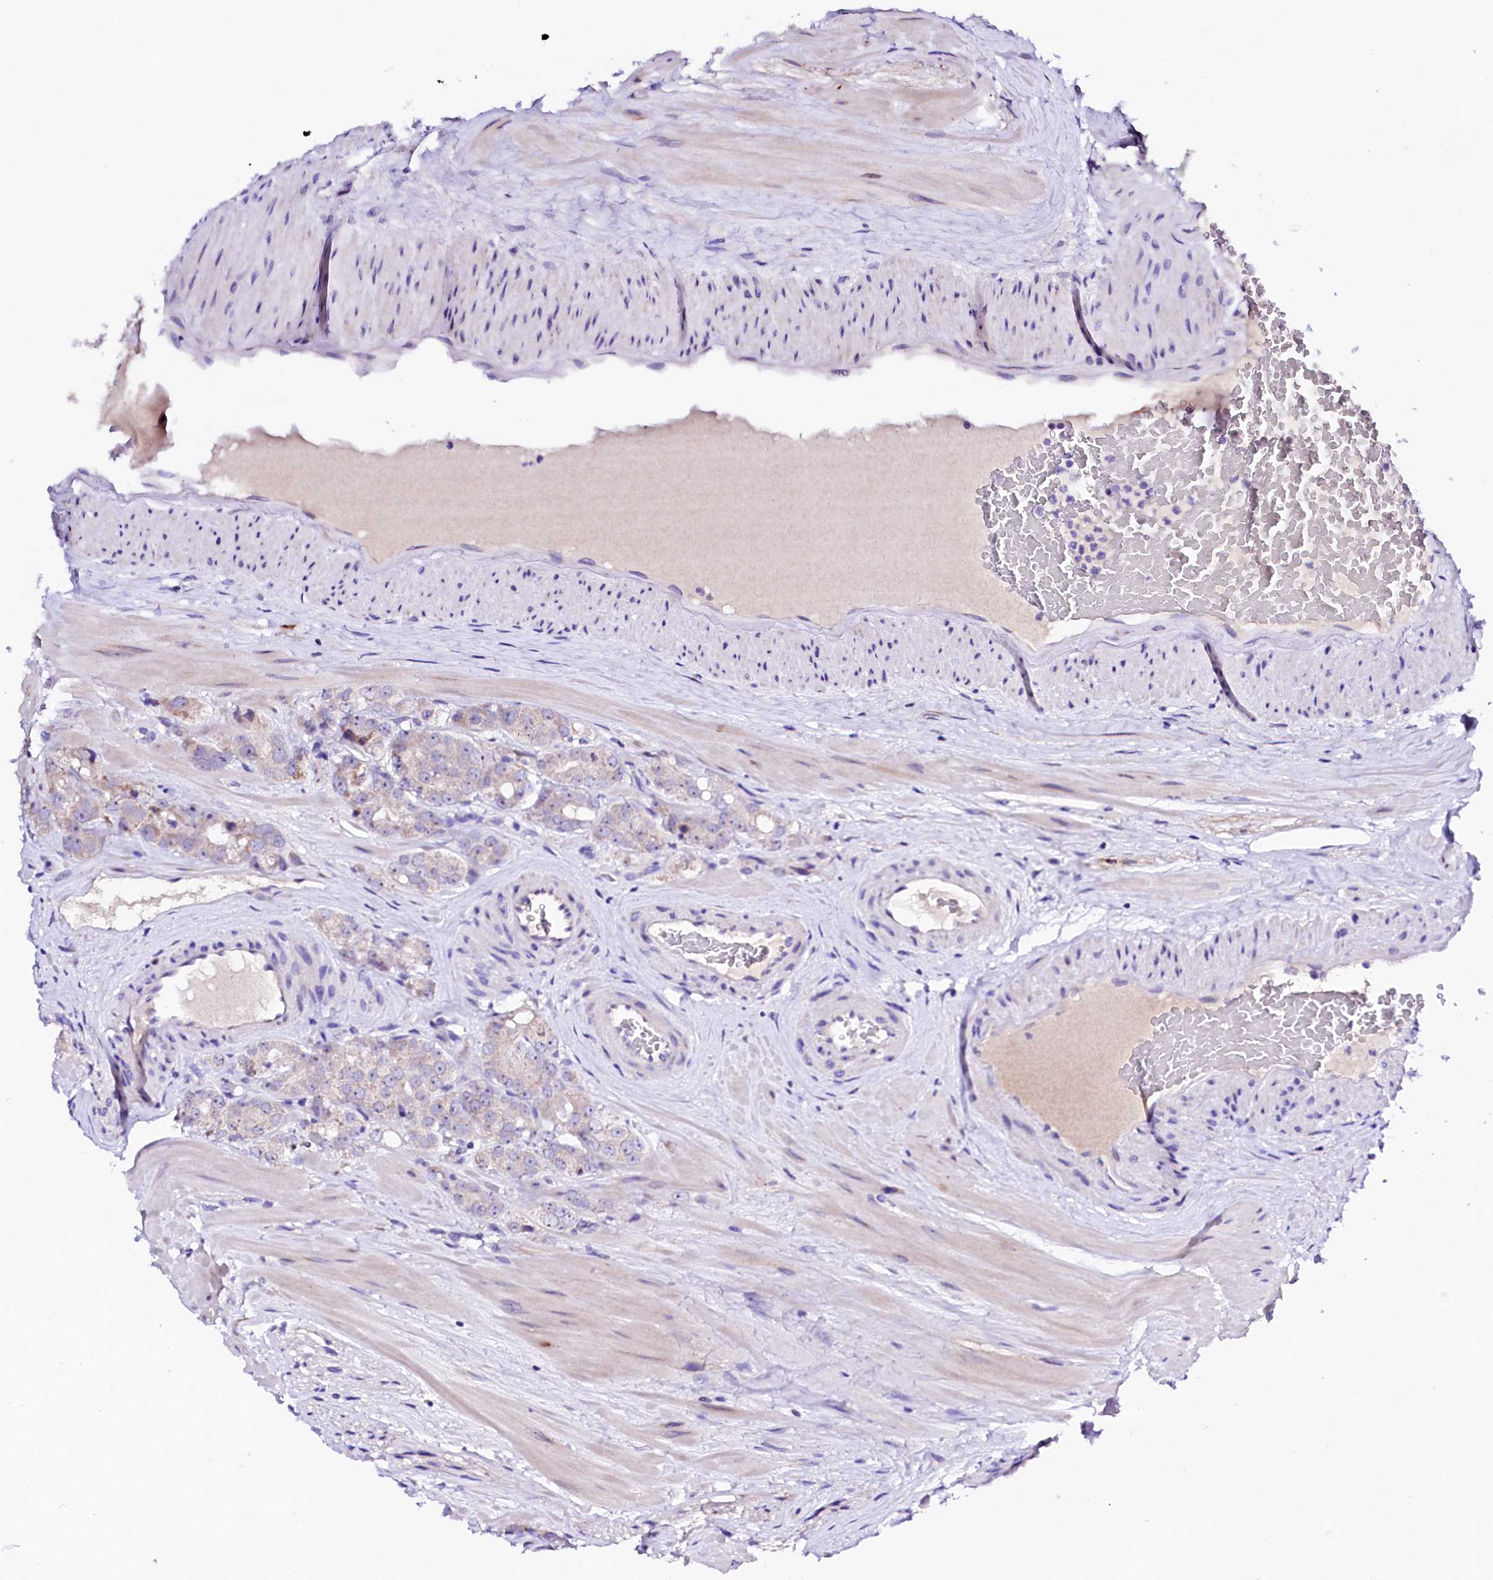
{"staining": {"intensity": "negative", "quantity": "none", "location": "none"}, "tissue": "prostate cancer", "cell_type": "Tumor cells", "image_type": "cancer", "snomed": [{"axis": "morphology", "description": "Adenocarcinoma, High grade"}, {"axis": "topography", "description": "Prostate"}], "caption": "Immunohistochemistry (IHC) image of neoplastic tissue: human prostate adenocarcinoma (high-grade) stained with DAB displays no significant protein positivity in tumor cells.", "gene": "BTBD16", "patient": {"sex": "male", "age": 65}}